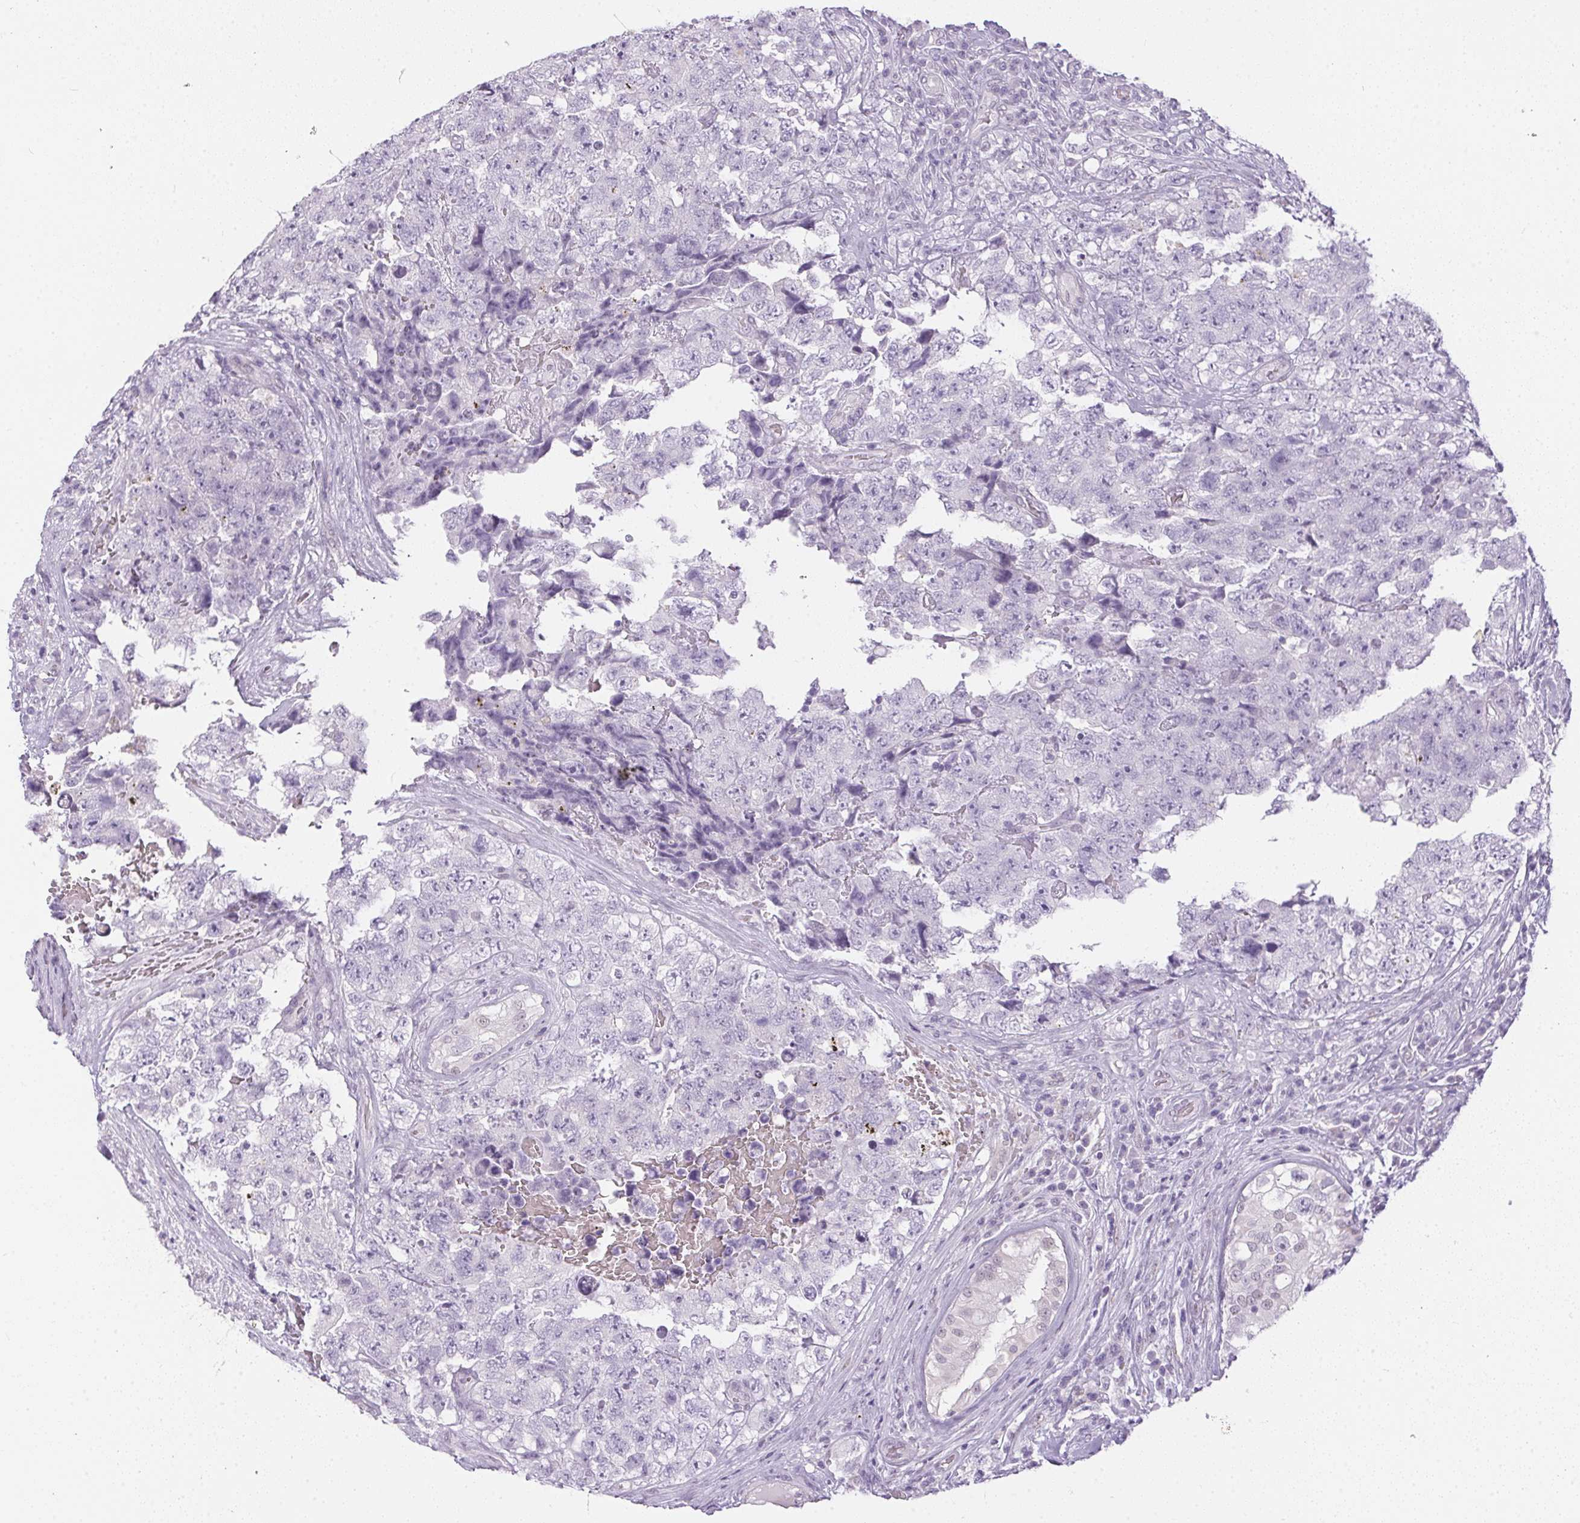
{"staining": {"intensity": "negative", "quantity": "none", "location": "none"}, "tissue": "testis cancer", "cell_type": "Tumor cells", "image_type": "cancer", "snomed": [{"axis": "morphology", "description": "Carcinoma, Embryonal, NOS"}, {"axis": "topography", "description": "Testis"}], "caption": "Protein analysis of testis embryonal carcinoma shows no significant expression in tumor cells.", "gene": "GBP6", "patient": {"sex": "male", "age": 18}}